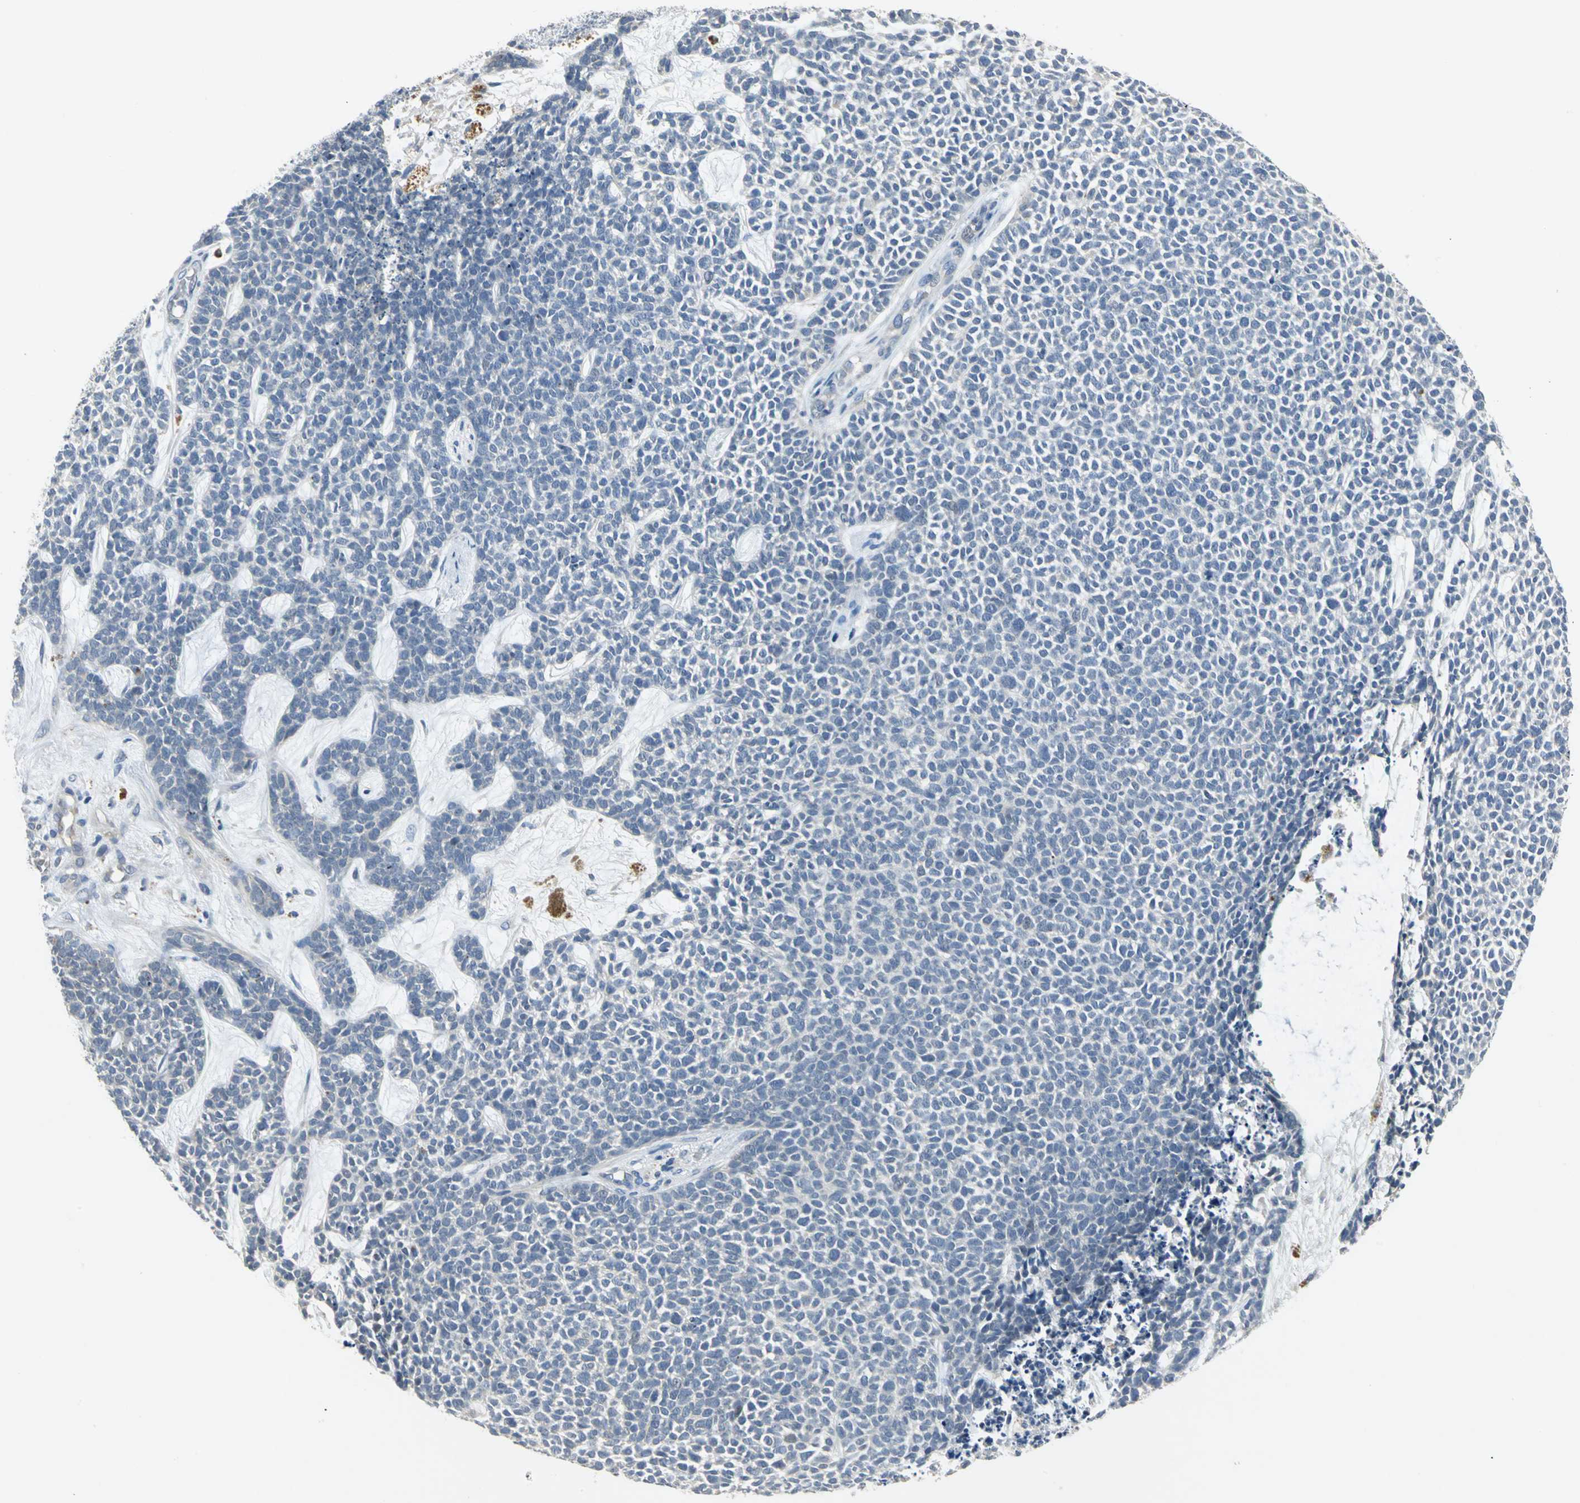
{"staining": {"intensity": "negative", "quantity": "none", "location": "none"}, "tissue": "skin cancer", "cell_type": "Tumor cells", "image_type": "cancer", "snomed": [{"axis": "morphology", "description": "Basal cell carcinoma"}, {"axis": "topography", "description": "Skin"}], "caption": "This is a photomicrograph of IHC staining of basal cell carcinoma (skin), which shows no staining in tumor cells. (DAB (3,3'-diaminobenzidine) immunohistochemistry, high magnification).", "gene": "IL17RB", "patient": {"sex": "female", "age": 84}}